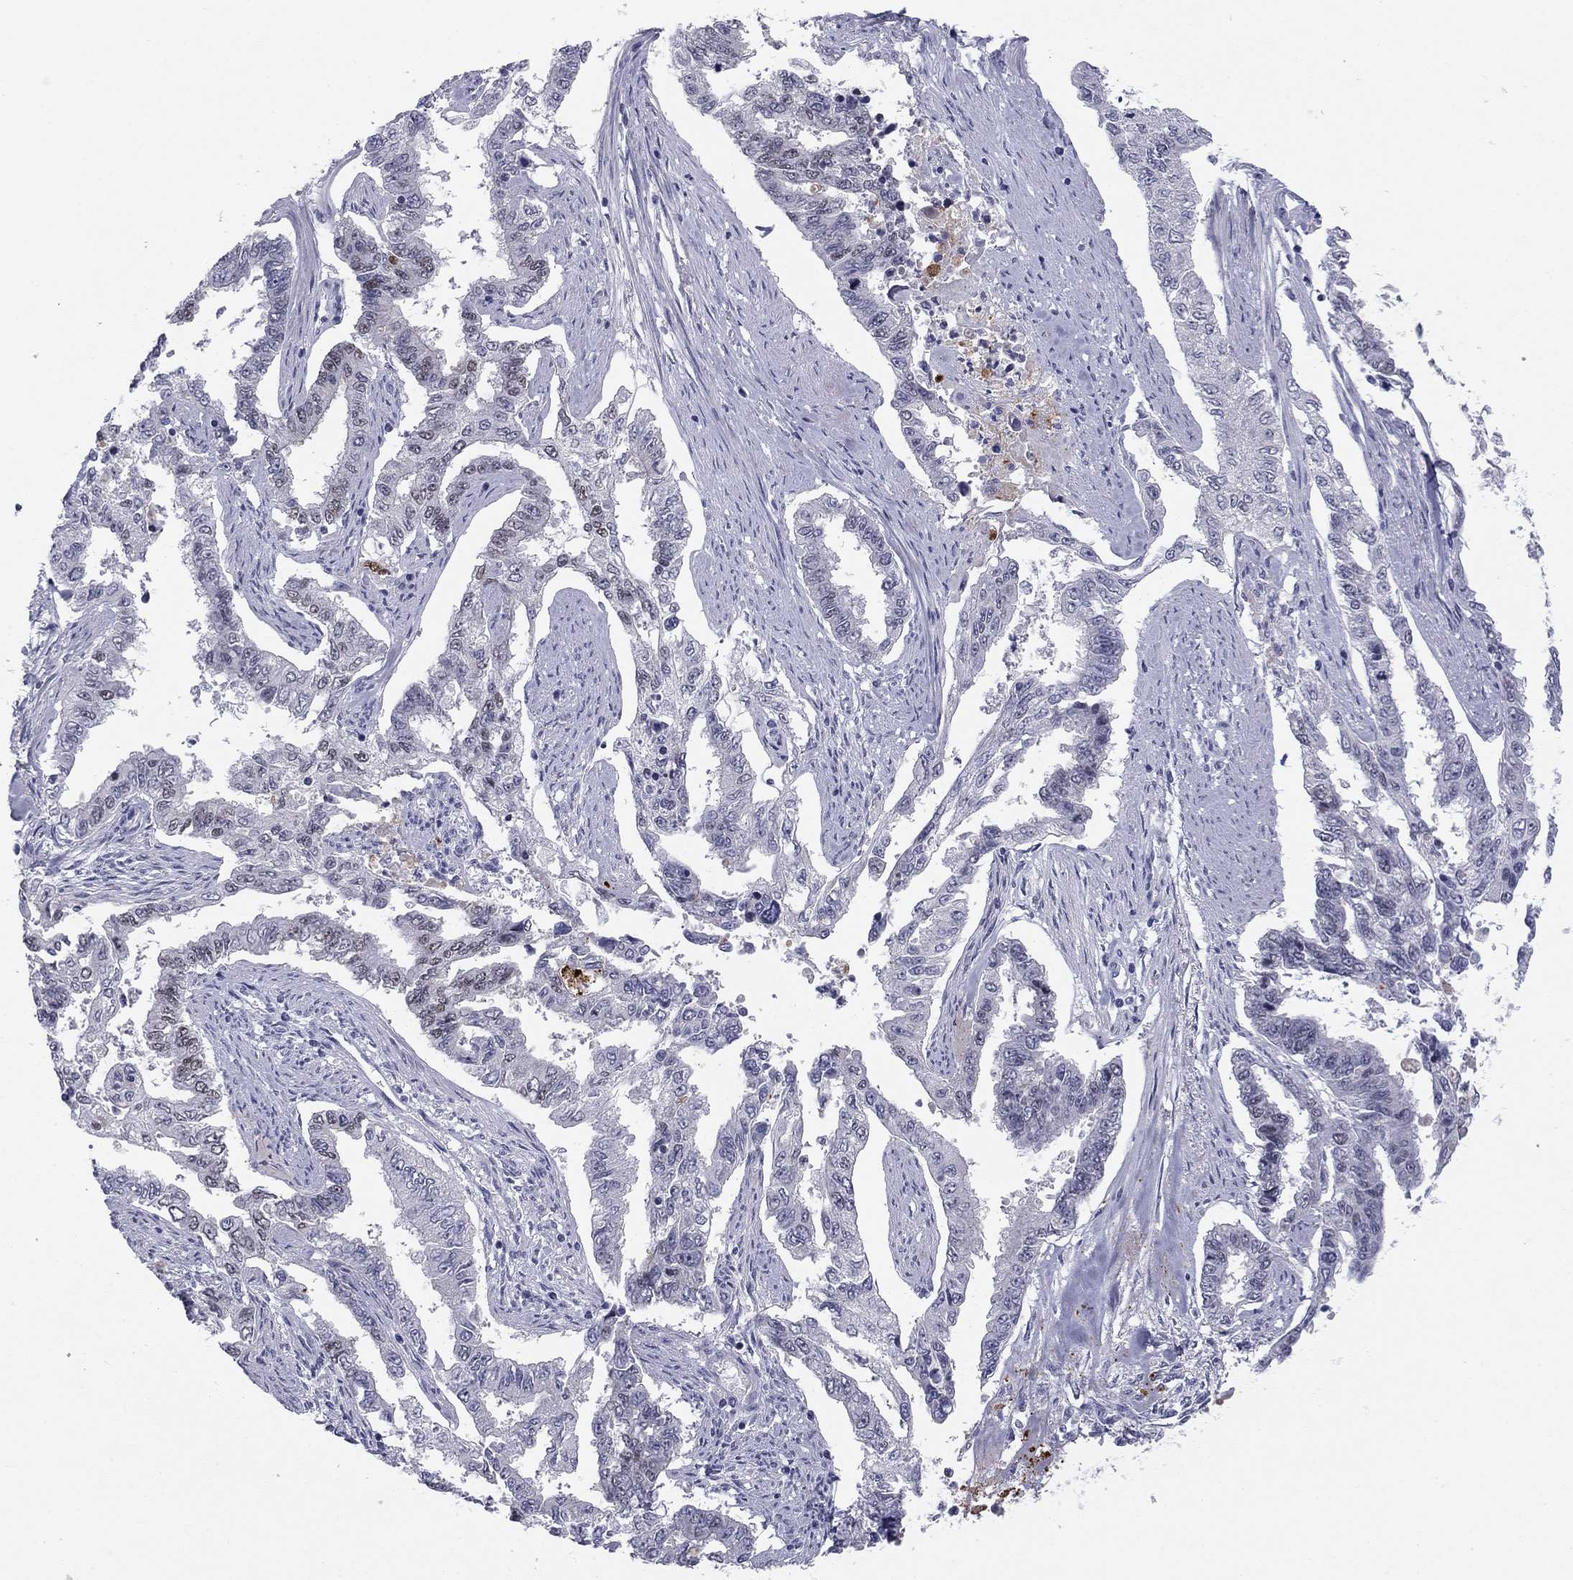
{"staining": {"intensity": "negative", "quantity": "none", "location": "none"}, "tissue": "endometrial cancer", "cell_type": "Tumor cells", "image_type": "cancer", "snomed": [{"axis": "morphology", "description": "Adenocarcinoma, NOS"}, {"axis": "topography", "description": "Uterus"}], "caption": "Micrograph shows no significant protein expression in tumor cells of adenocarcinoma (endometrial). (DAB (3,3'-diaminobenzidine) immunohistochemistry, high magnification).", "gene": "TFAP2B", "patient": {"sex": "female", "age": 59}}